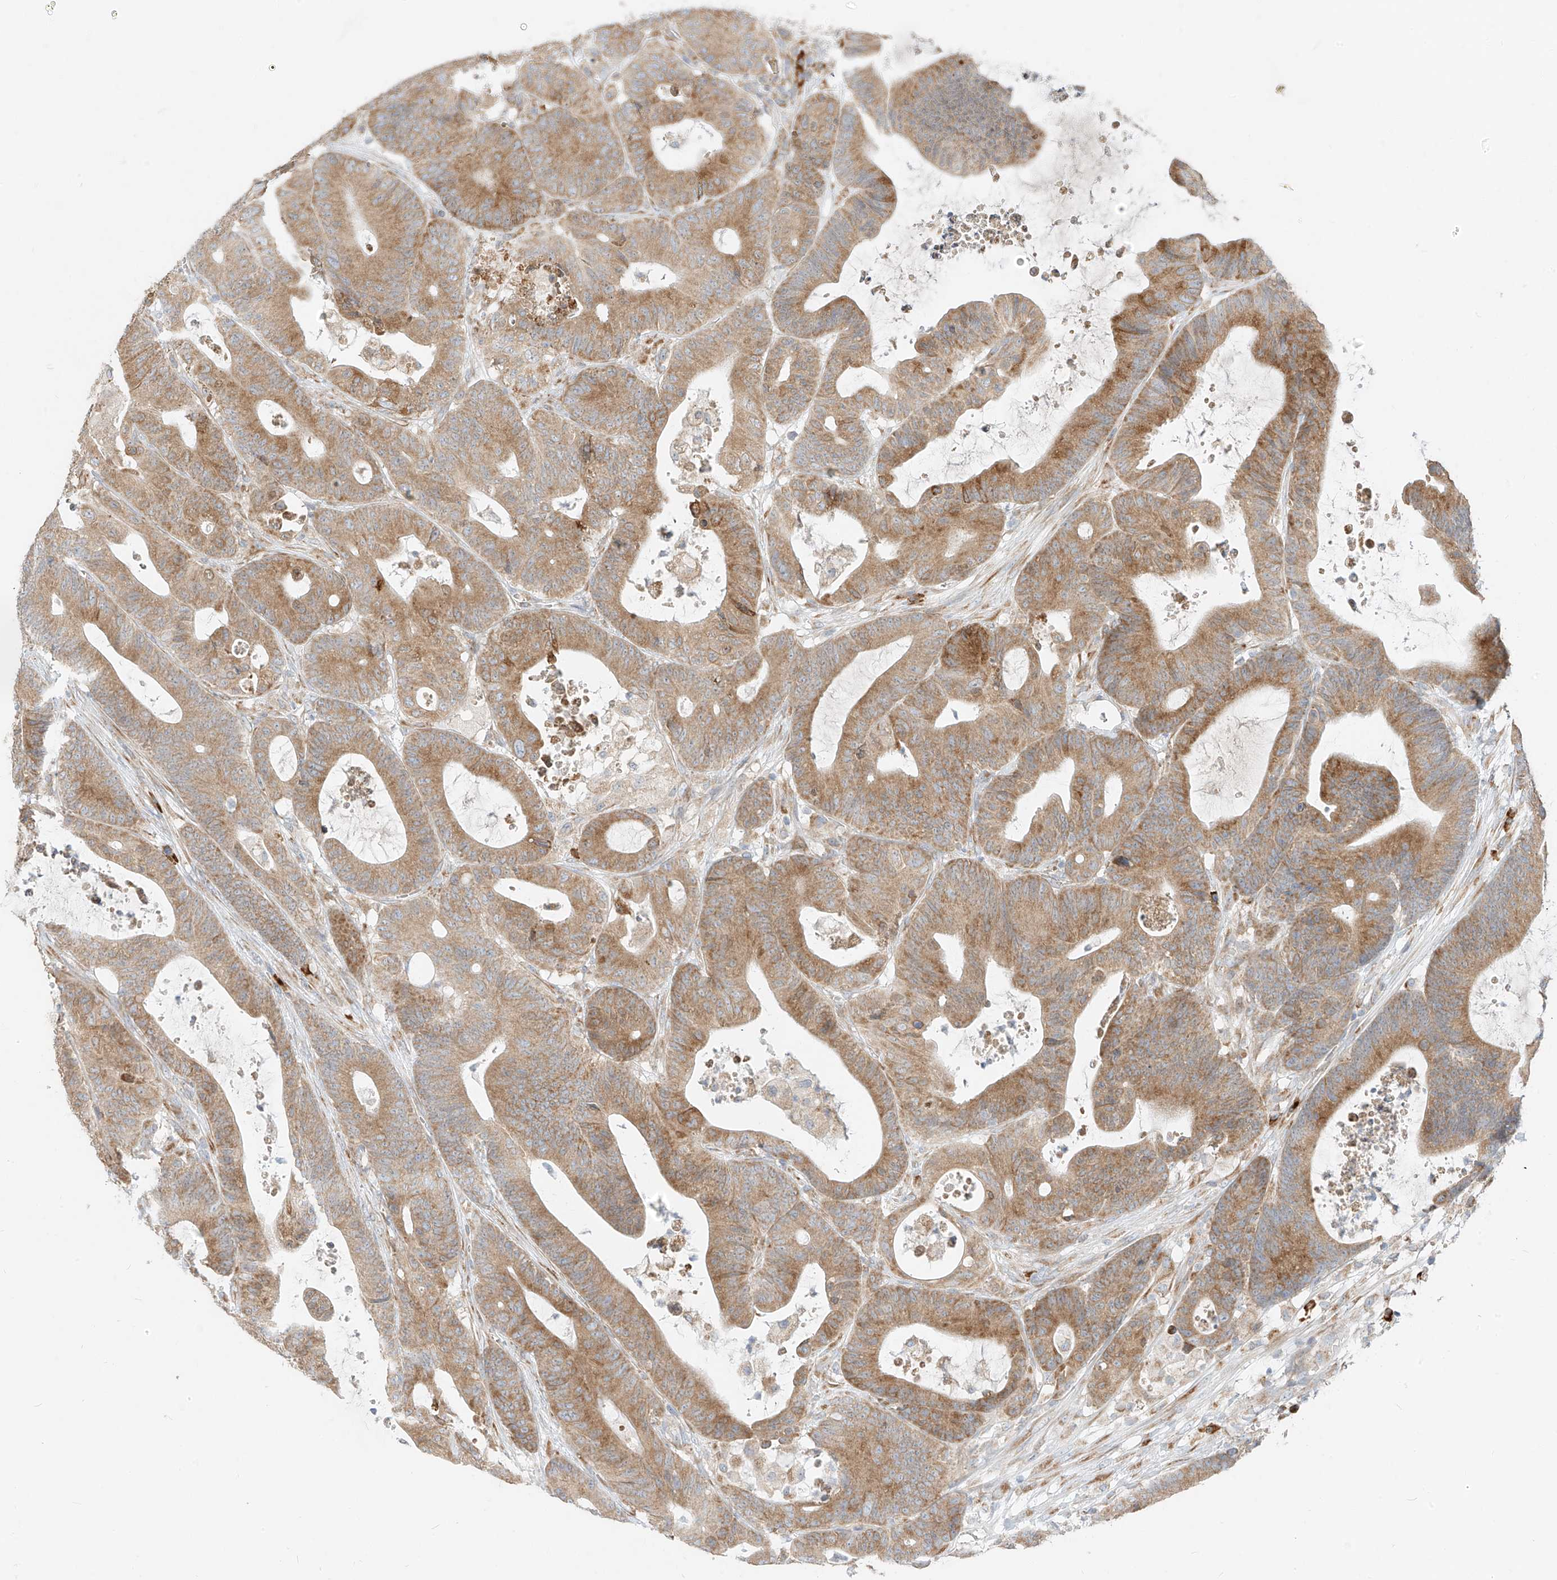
{"staining": {"intensity": "moderate", "quantity": ">75%", "location": "cytoplasmic/membranous"}, "tissue": "colorectal cancer", "cell_type": "Tumor cells", "image_type": "cancer", "snomed": [{"axis": "morphology", "description": "Adenocarcinoma, NOS"}, {"axis": "topography", "description": "Colon"}], "caption": "A micrograph of human colorectal cancer (adenocarcinoma) stained for a protein shows moderate cytoplasmic/membranous brown staining in tumor cells. (DAB = brown stain, brightfield microscopy at high magnification).", "gene": "STT3A", "patient": {"sex": "female", "age": 84}}